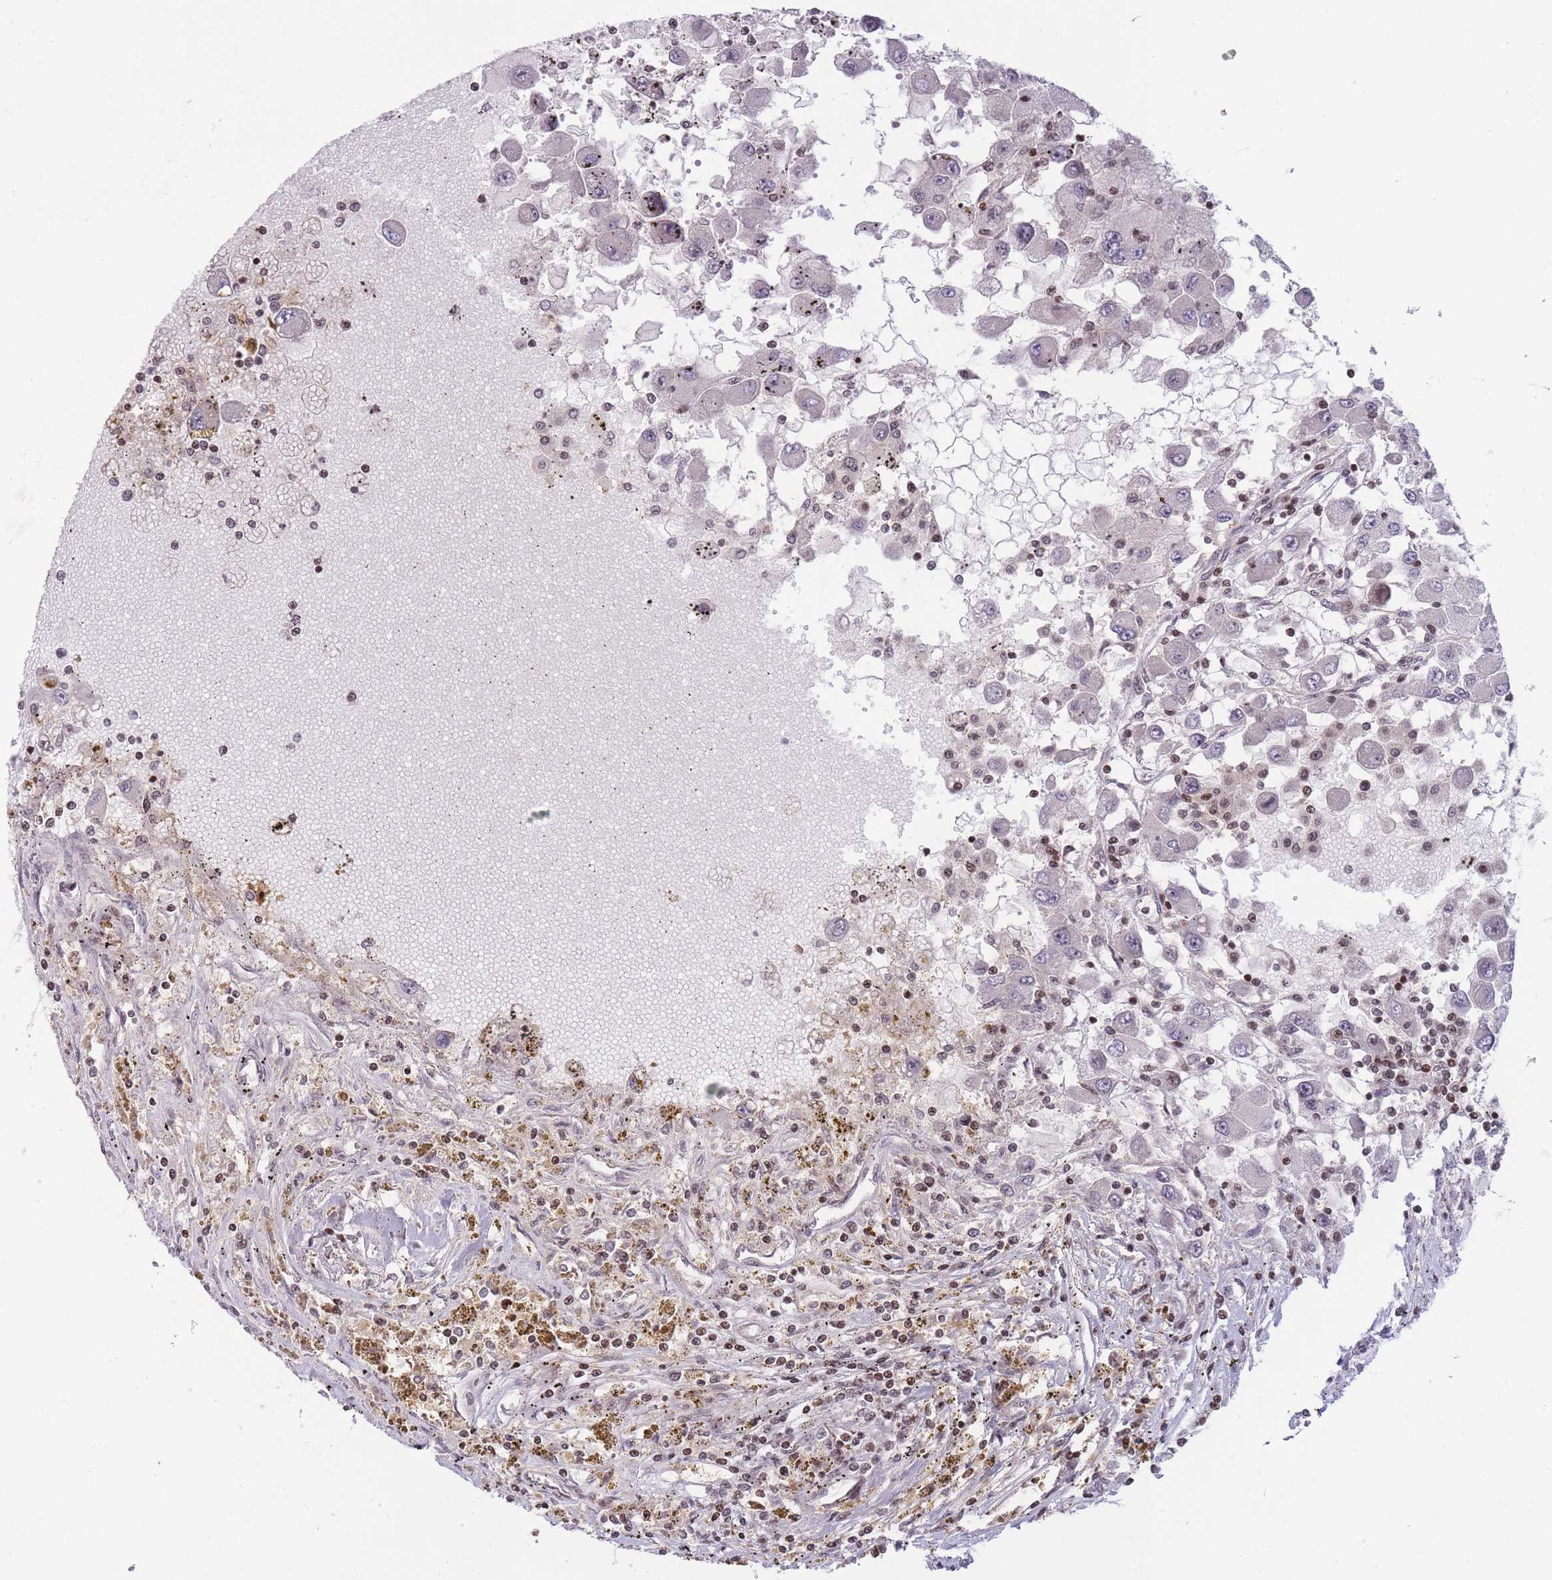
{"staining": {"intensity": "moderate", "quantity": "<25%", "location": "nuclear"}, "tissue": "renal cancer", "cell_type": "Tumor cells", "image_type": "cancer", "snomed": [{"axis": "morphology", "description": "Adenocarcinoma, NOS"}, {"axis": "topography", "description": "Kidney"}], "caption": "Brown immunohistochemical staining in renal adenocarcinoma exhibits moderate nuclear staining in about <25% of tumor cells. The staining was performed using DAB (3,3'-diaminobenzidine) to visualize the protein expression in brown, while the nuclei were stained in blue with hematoxylin (Magnification: 20x).", "gene": "SLC35F5", "patient": {"sex": "female", "age": 67}}